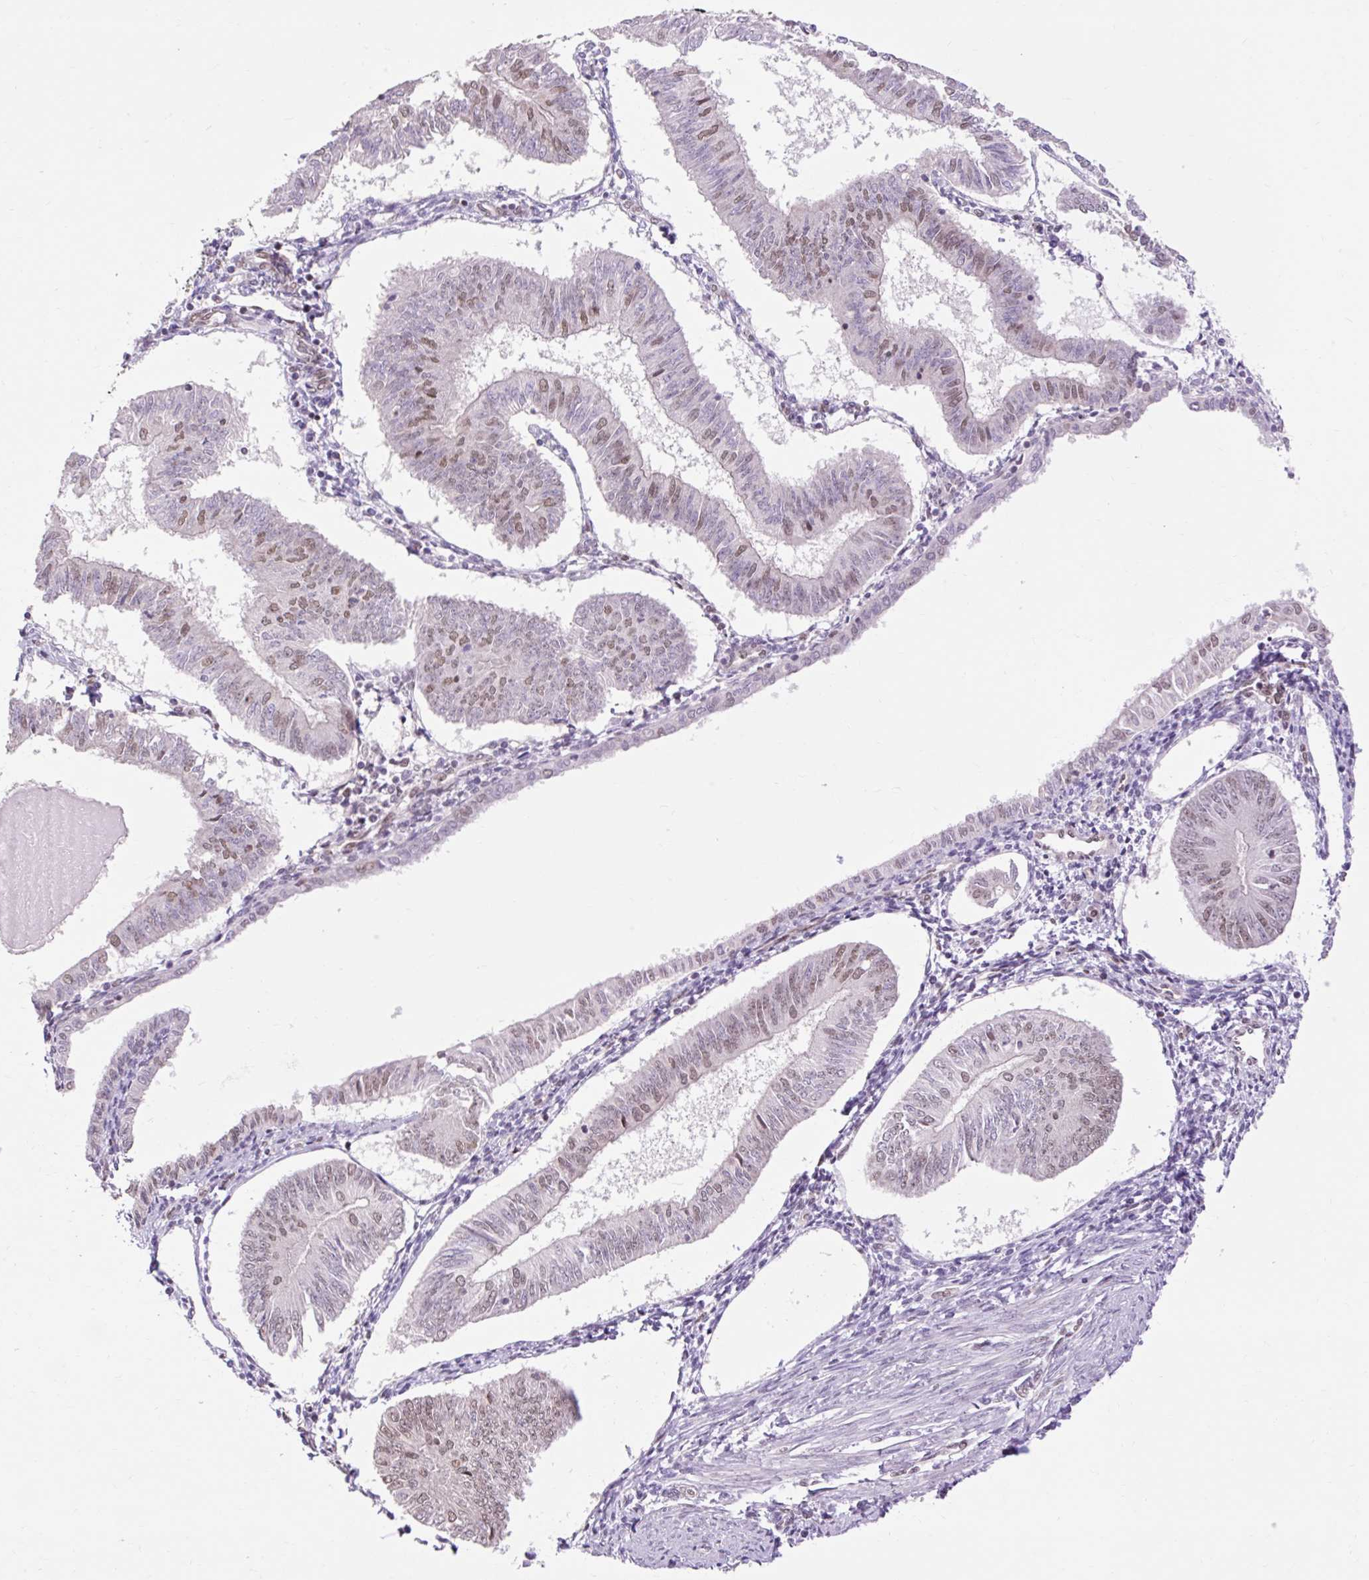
{"staining": {"intensity": "weak", "quantity": "25%-75%", "location": "nuclear"}, "tissue": "endometrial cancer", "cell_type": "Tumor cells", "image_type": "cancer", "snomed": [{"axis": "morphology", "description": "Adenocarcinoma, NOS"}, {"axis": "topography", "description": "Endometrium"}], "caption": "The immunohistochemical stain labels weak nuclear expression in tumor cells of endometrial adenocarcinoma tissue. (Stains: DAB (3,3'-diaminobenzidine) in brown, nuclei in blue, Microscopy: brightfield microscopy at high magnification).", "gene": "NPIPB12", "patient": {"sex": "female", "age": 58}}